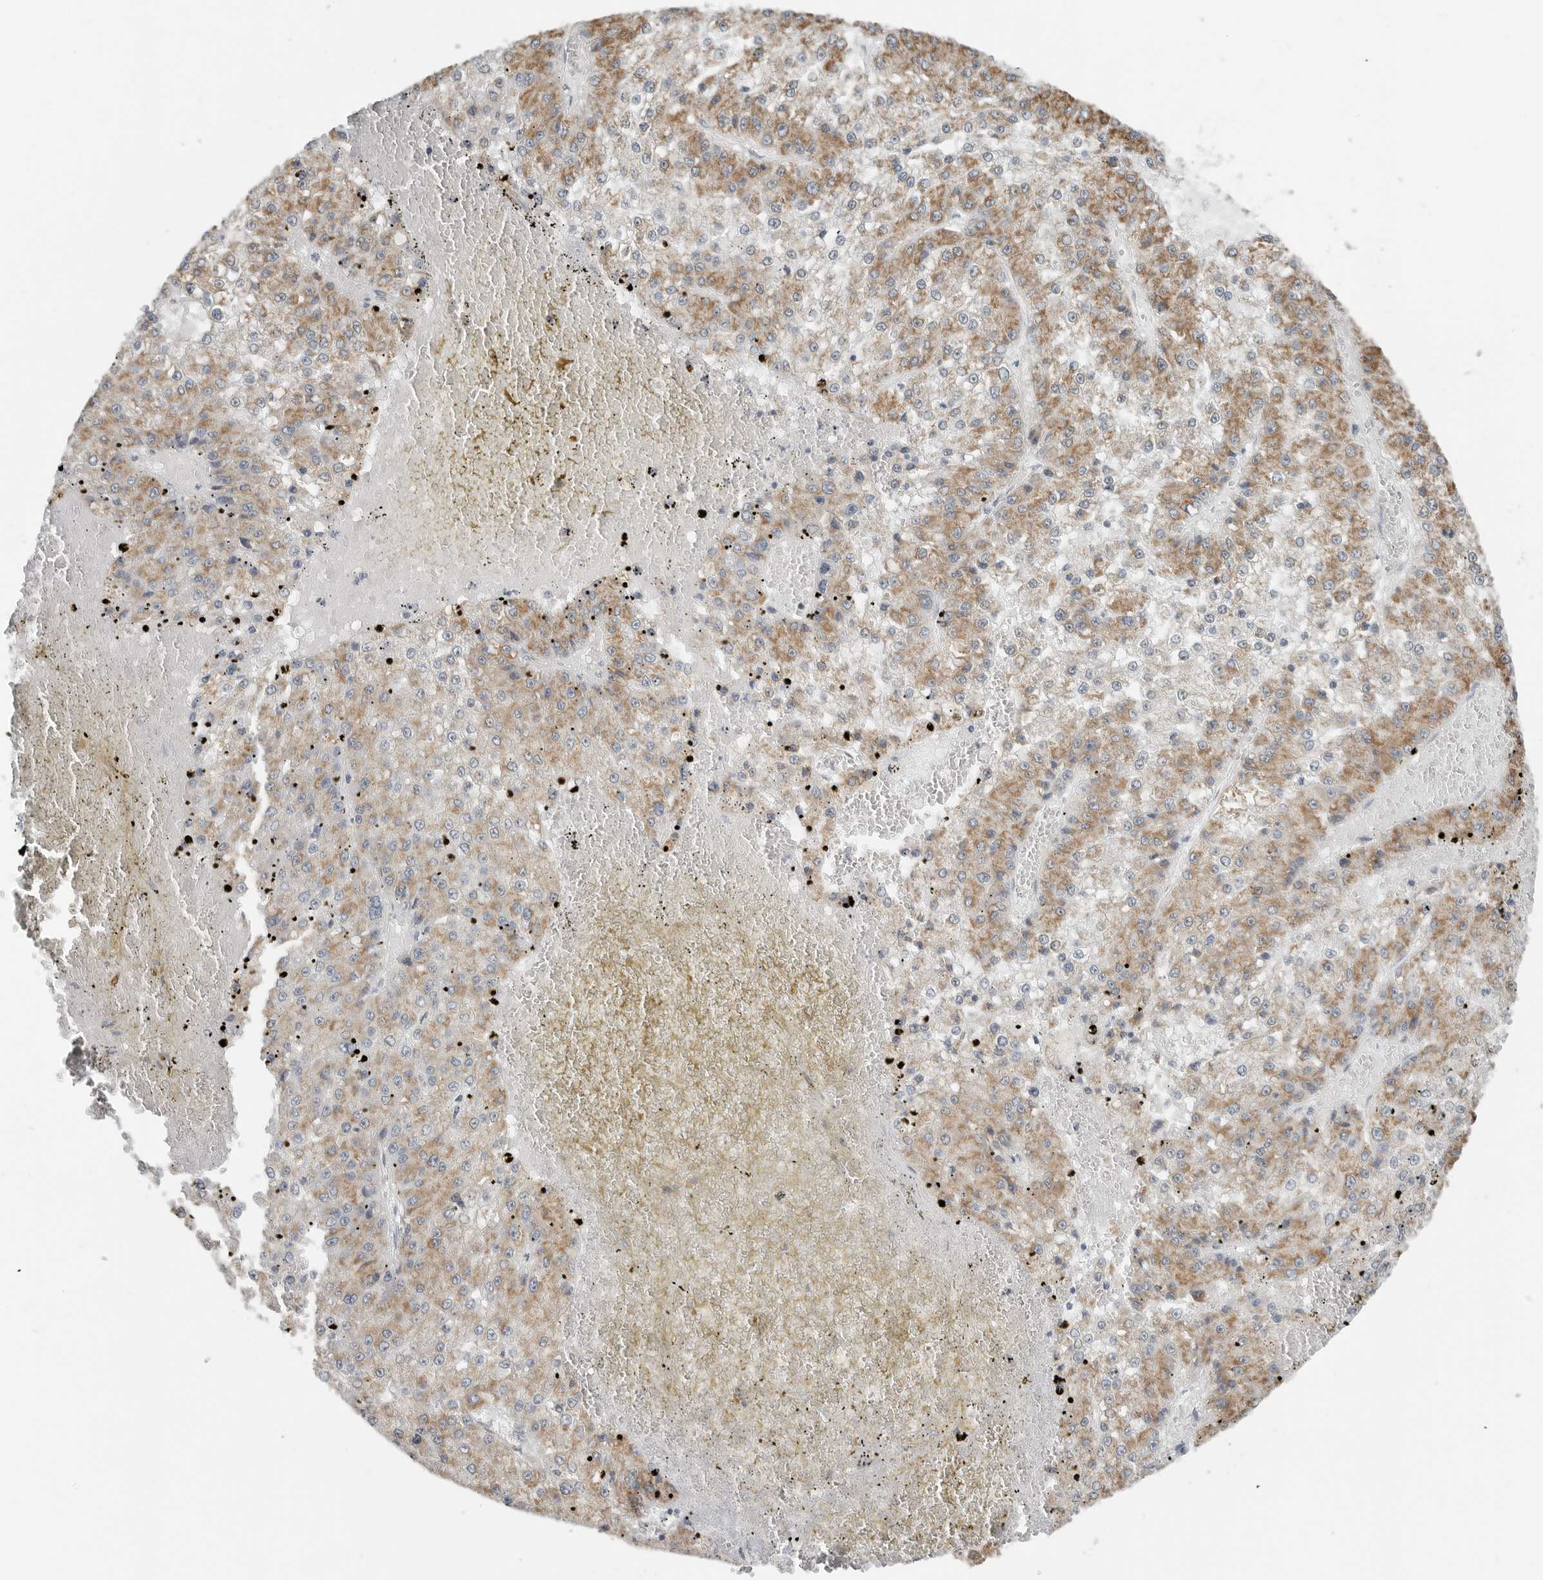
{"staining": {"intensity": "moderate", "quantity": ">75%", "location": "cytoplasmic/membranous"}, "tissue": "liver cancer", "cell_type": "Tumor cells", "image_type": "cancer", "snomed": [{"axis": "morphology", "description": "Carcinoma, Hepatocellular, NOS"}, {"axis": "topography", "description": "Liver"}], "caption": "Human hepatocellular carcinoma (liver) stained with a protein marker demonstrates moderate staining in tumor cells.", "gene": "IL12RB2", "patient": {"sex": "female", "age": 73}}